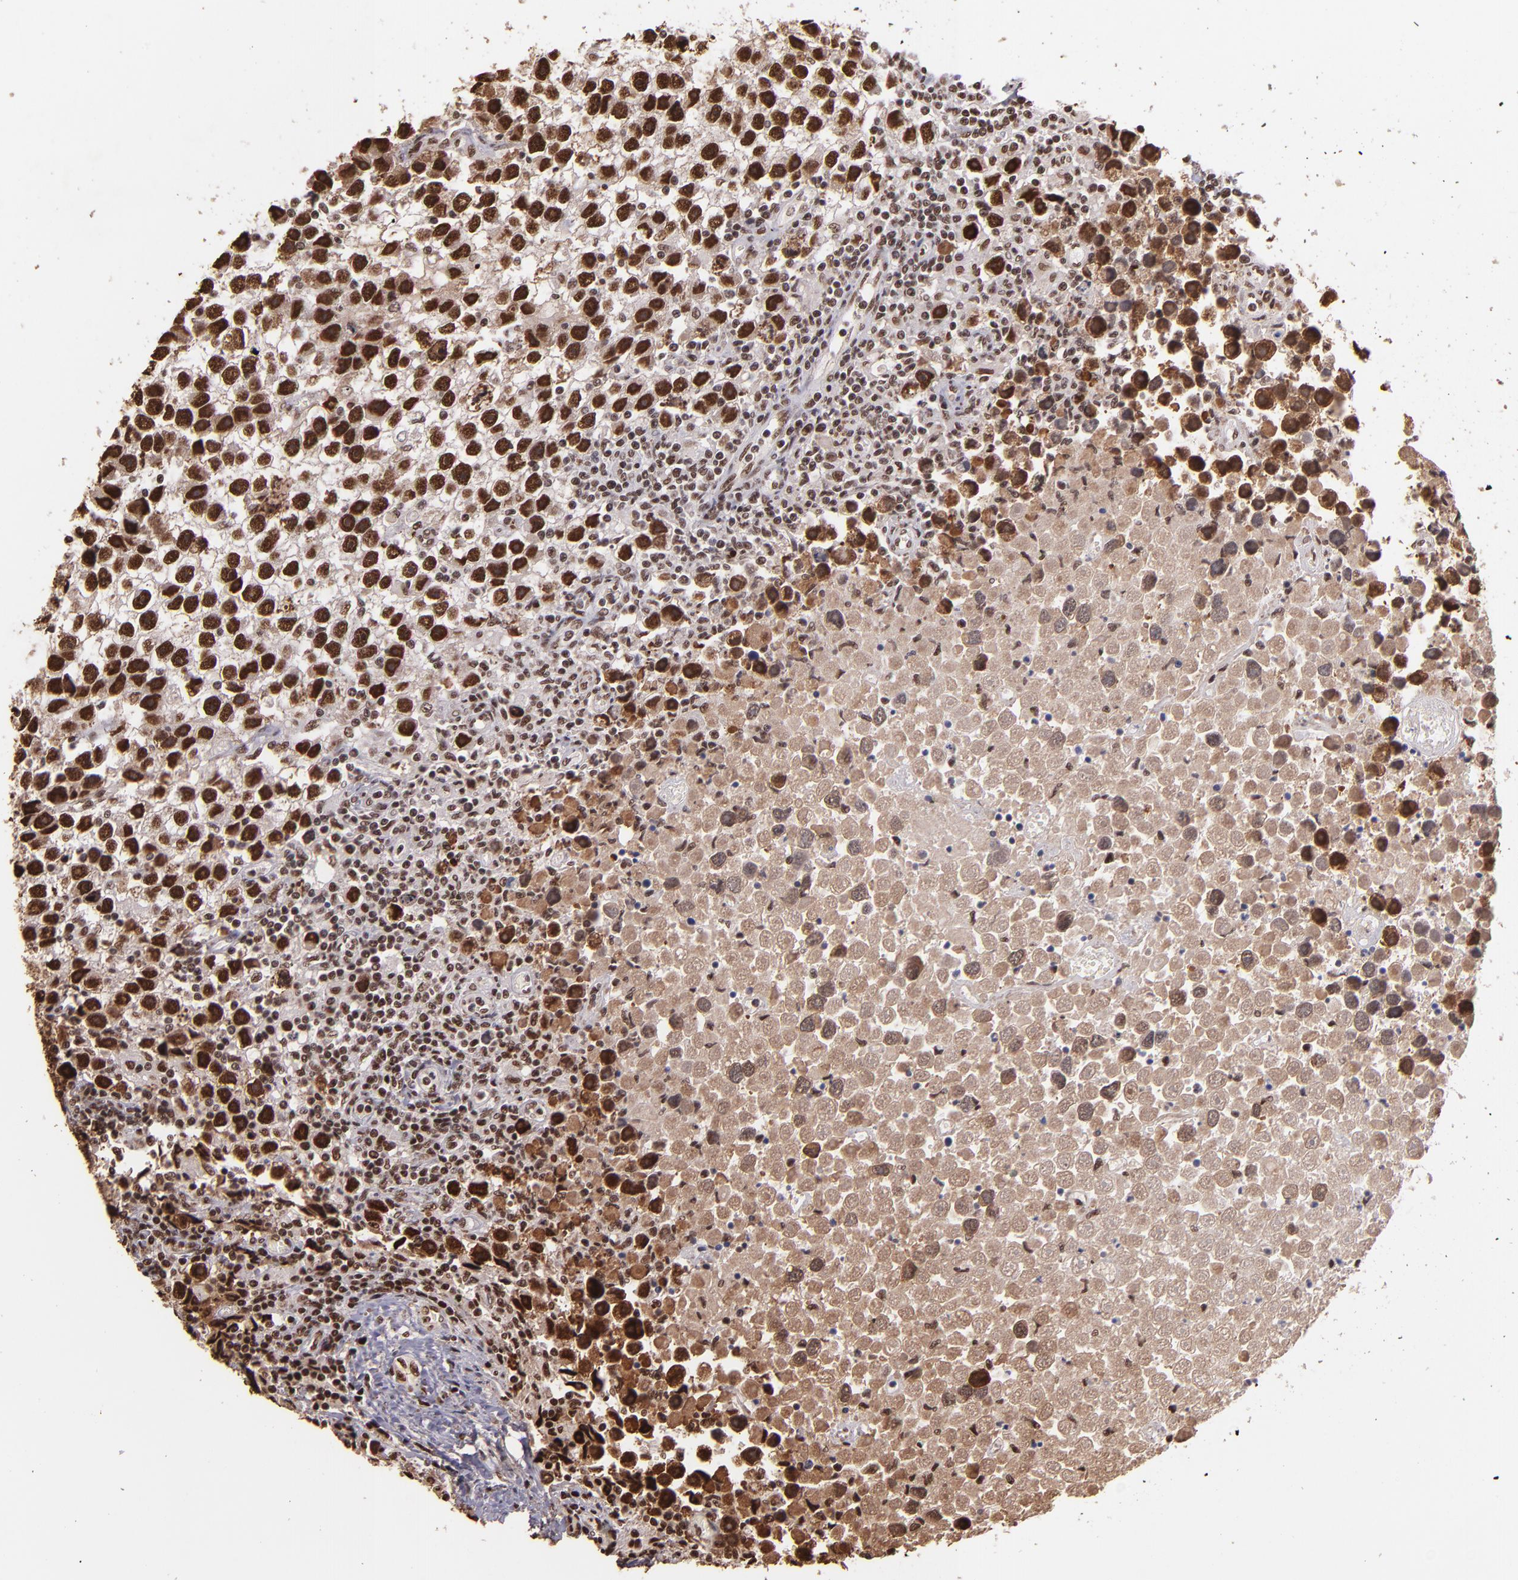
{"staining": {"intensity": "strong", "quantity": ">75%", "location": "nuclear"}, "tissue": "testis cancer", "cell_type": "Tumor cells", "image_type": "cancer", "snomed": [{"axis": "morphology", "description": "Seminoma, NOS"}, {"axis": "topography", "description": "Testis"}], "caption": "Human testis cancer (seminoma) stained for a protein (brown) demonstrates strong nuclear positive expression in about >75% of tumor cells.", "gene": "PQBP1", "patient": {"sex": "male", "age": 43}}